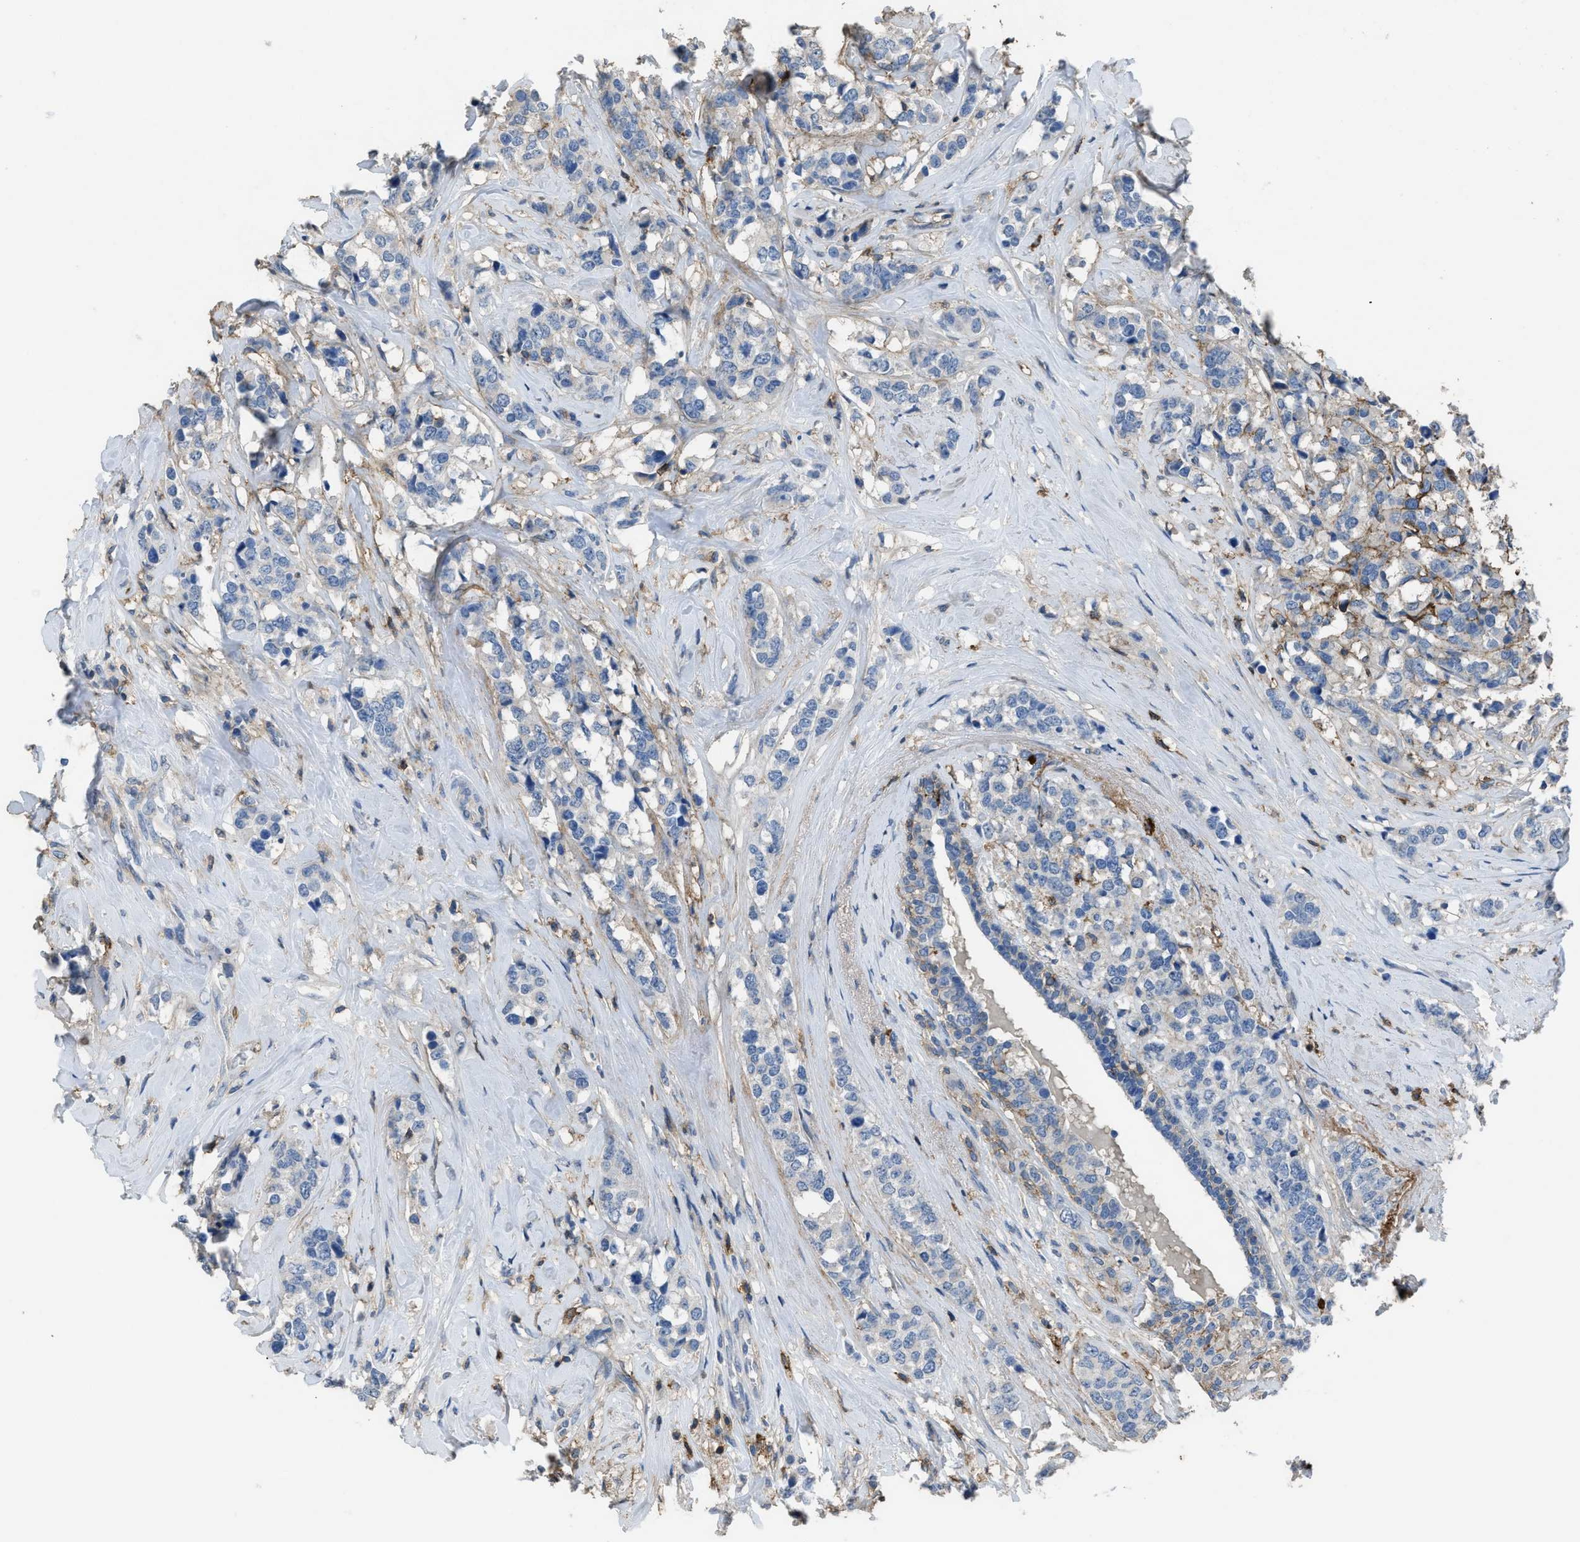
{"staining": {"intensity": "negative", "quantity": "none", "location": "none"}, "tissue": "breast cancer", "cell_type": "Tumor cells", "image_type": "cancer", "snomed": [{"axis": "morphology", "description": "Lobular carcinoma"}, {"axis": "topography", "description": "Breast"}], "caption": "There is no significant expression in tumor cells of lobular carcinoma (breast). Nuclei are stained in blue.", "gene": "OR51E1", "patient": {"sex": "female", "age": 59}}